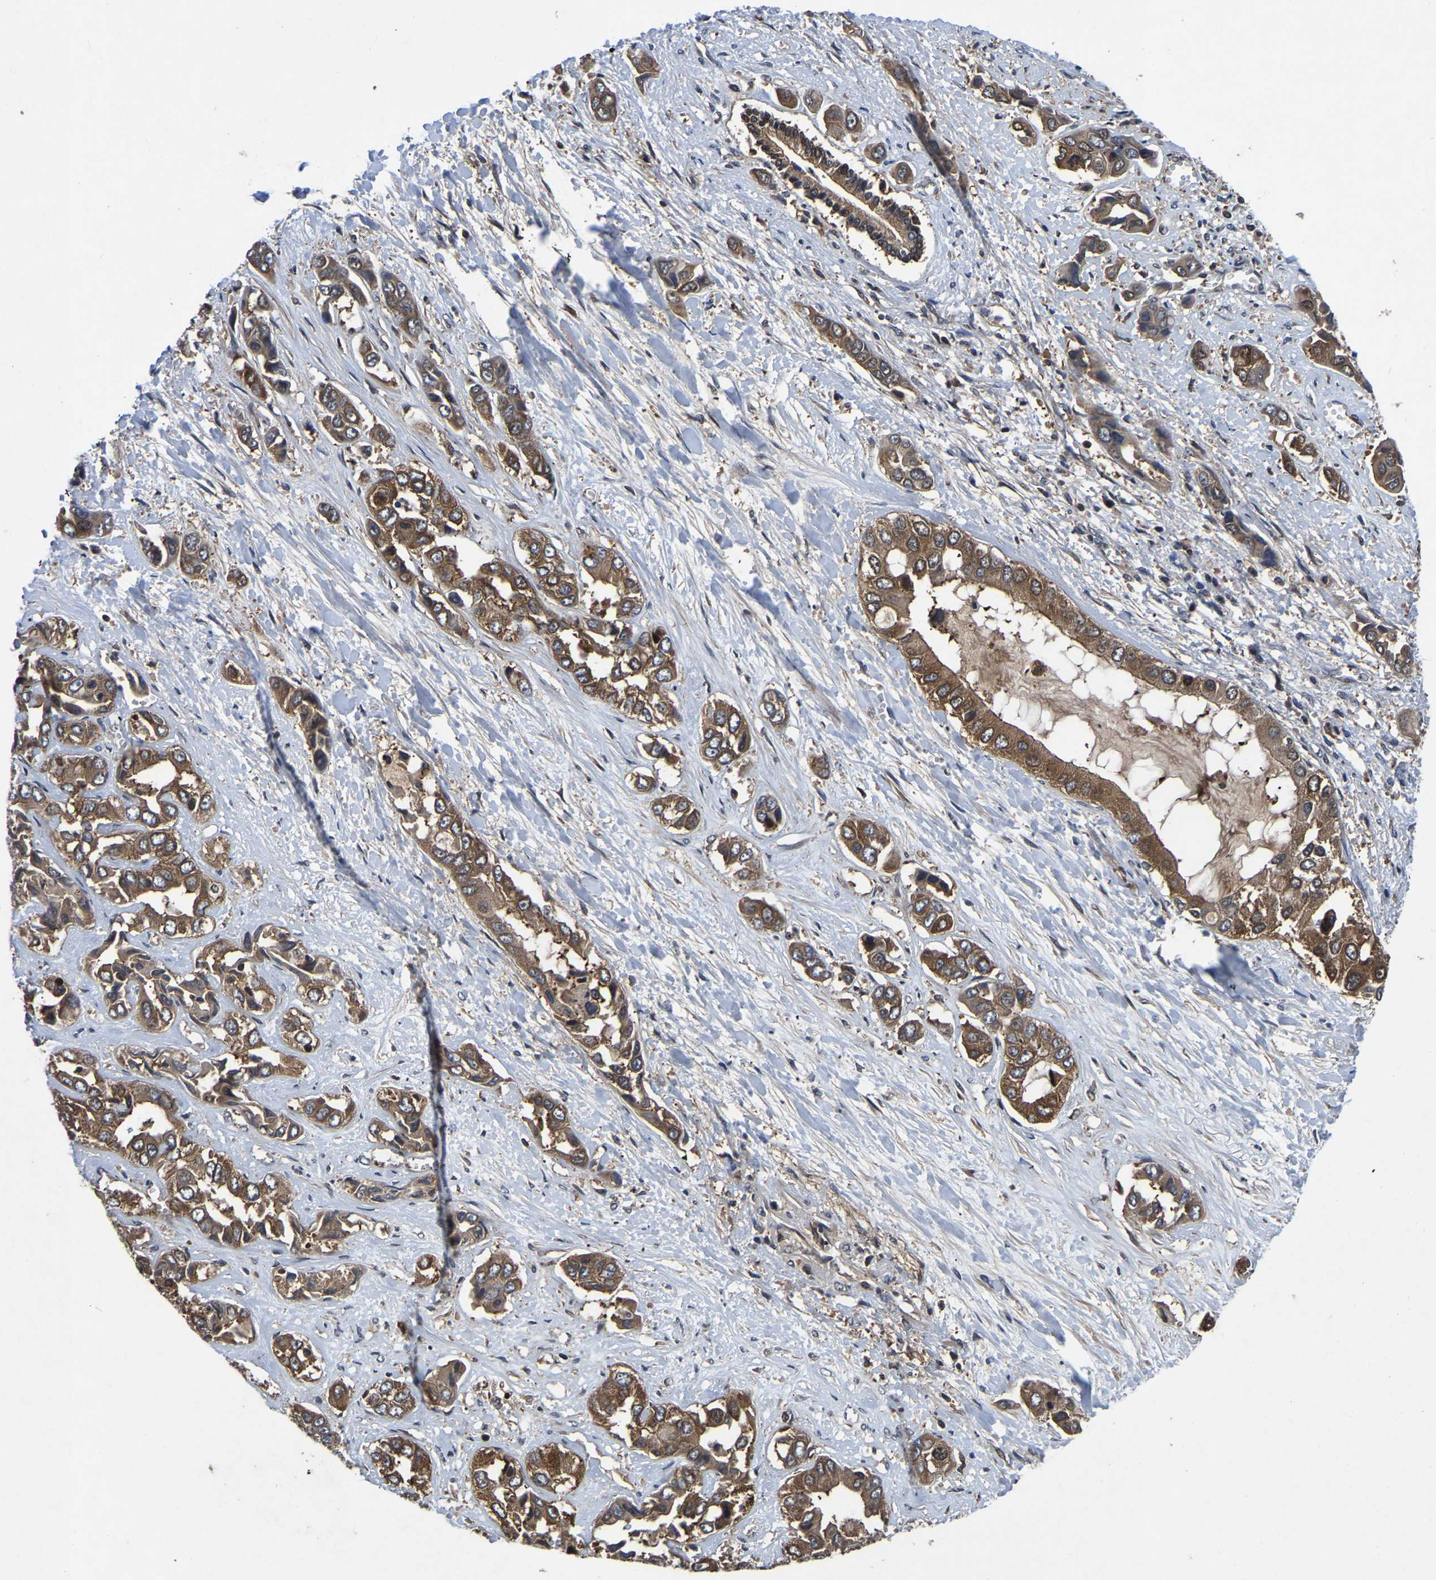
{"staining": {"intensity": "moderate", "quantity": "25%-75%", "location": "cytoplasmic/membranous"}, "tissue": "liver cancer", "cell_type": "Tumor cells", "image_type": "cancer", "snomed": [{"axis": "morphology", "description": "Cholangiocarcinoma"}, {"axis": "topography", "description": "Liver"}], "caption": "Immunohistochemical staining of liver cancer (cholangiocarcinoma) shows moderate cytoplasmic/membranous protein staining in approximately 25%-75% of tumor cells.", "gene": "FGD5", "patient": {"sex": "female", "age": 52}}